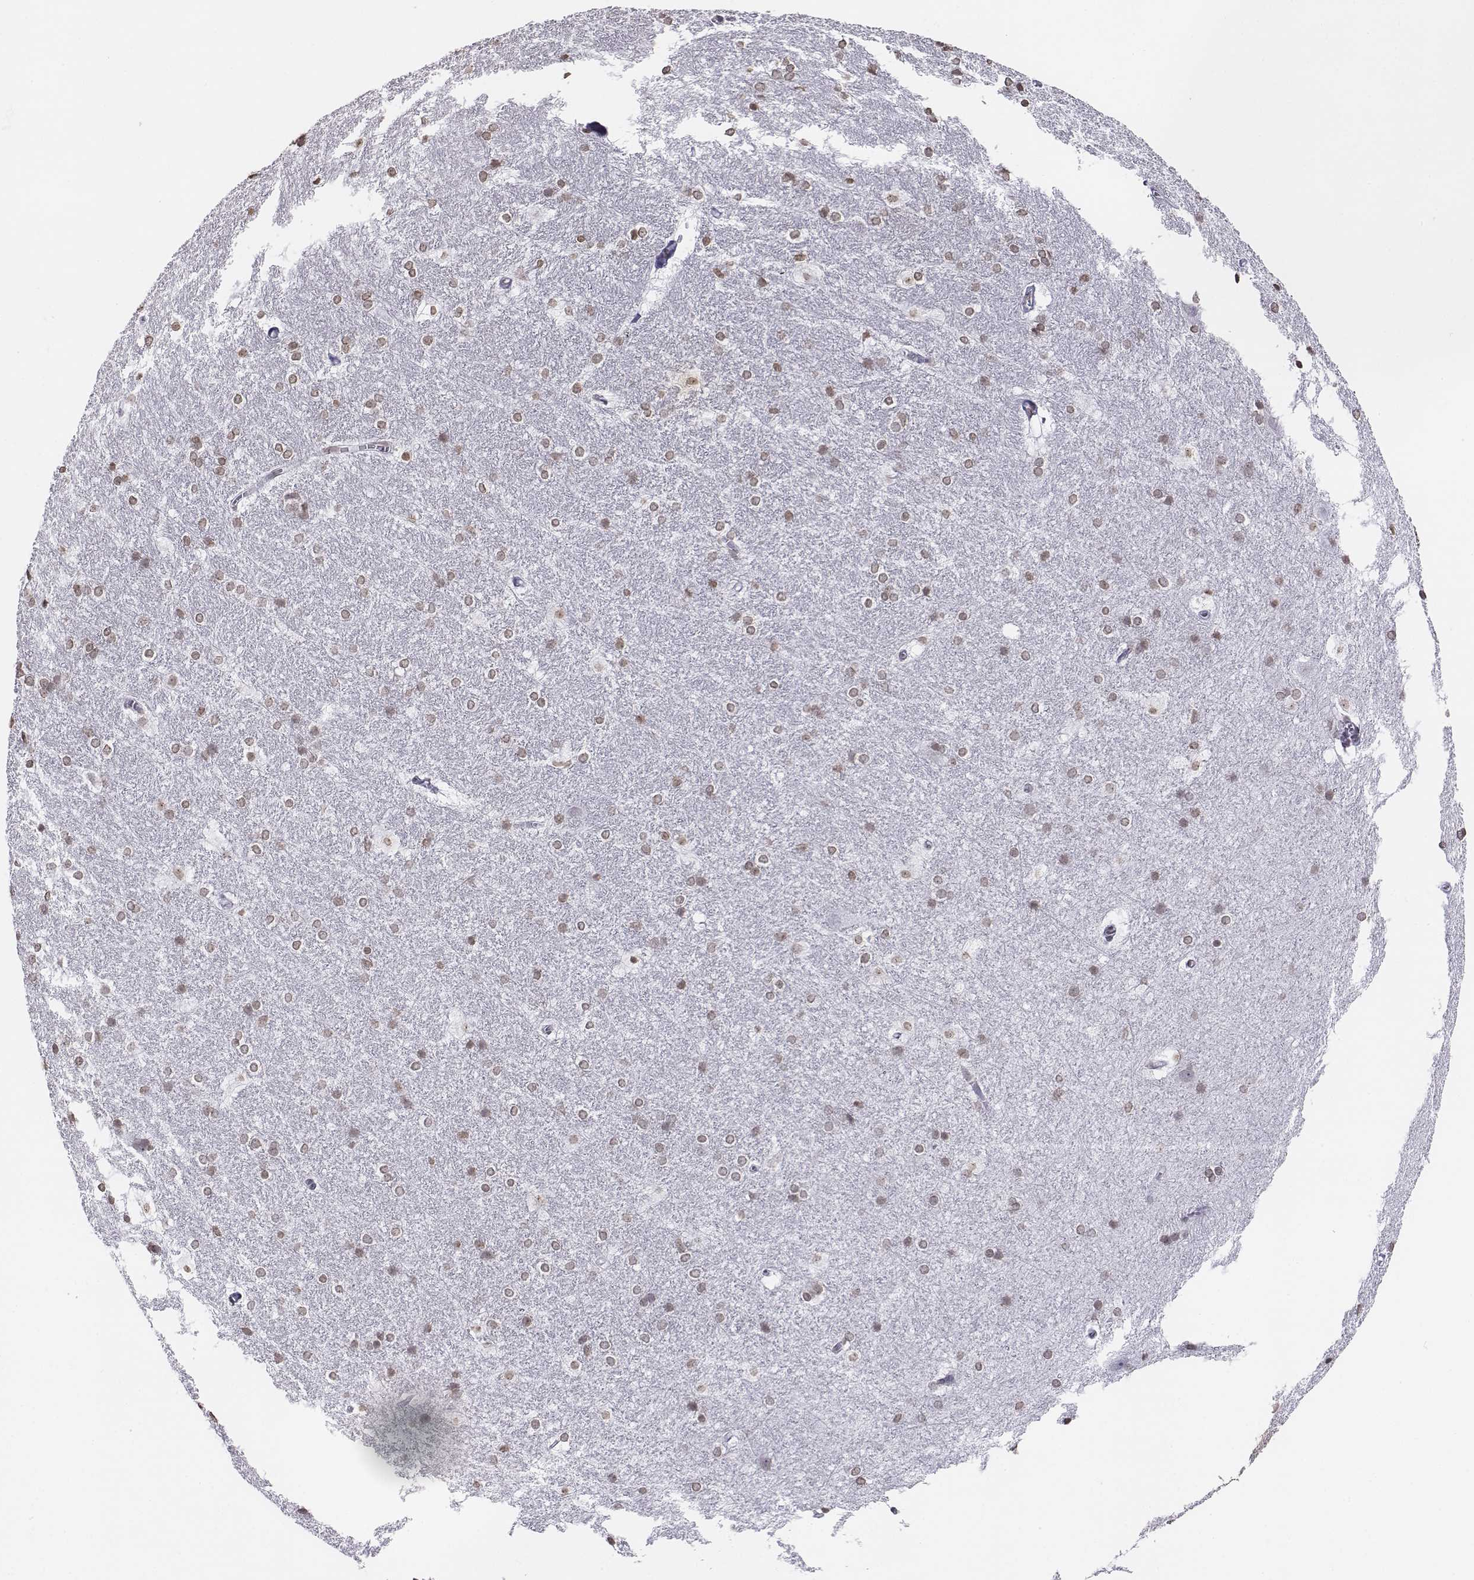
{"staining": {"intensity": "moderate", "quantity": ">75%", "location": "nuclear"}, "tissue": "hippocampus", "cell_type": "Glial cells", "image_type": "normal", "snomed": [{"axis": "morphology", "description": "Normal tissue, NOS"}, {"axis": "topography", "description": "Cerebral cortex"}, {"axis": "topography", "description": "Hippocampus"}], "caption": "Approximately >75% of glial cells in normal human hippocampus reveal moderate nuclear protein staining as visualized by brown immunohistochemical staining.", "gene": "BARHL1", "patient": {"sex": "female", "age": 19}}